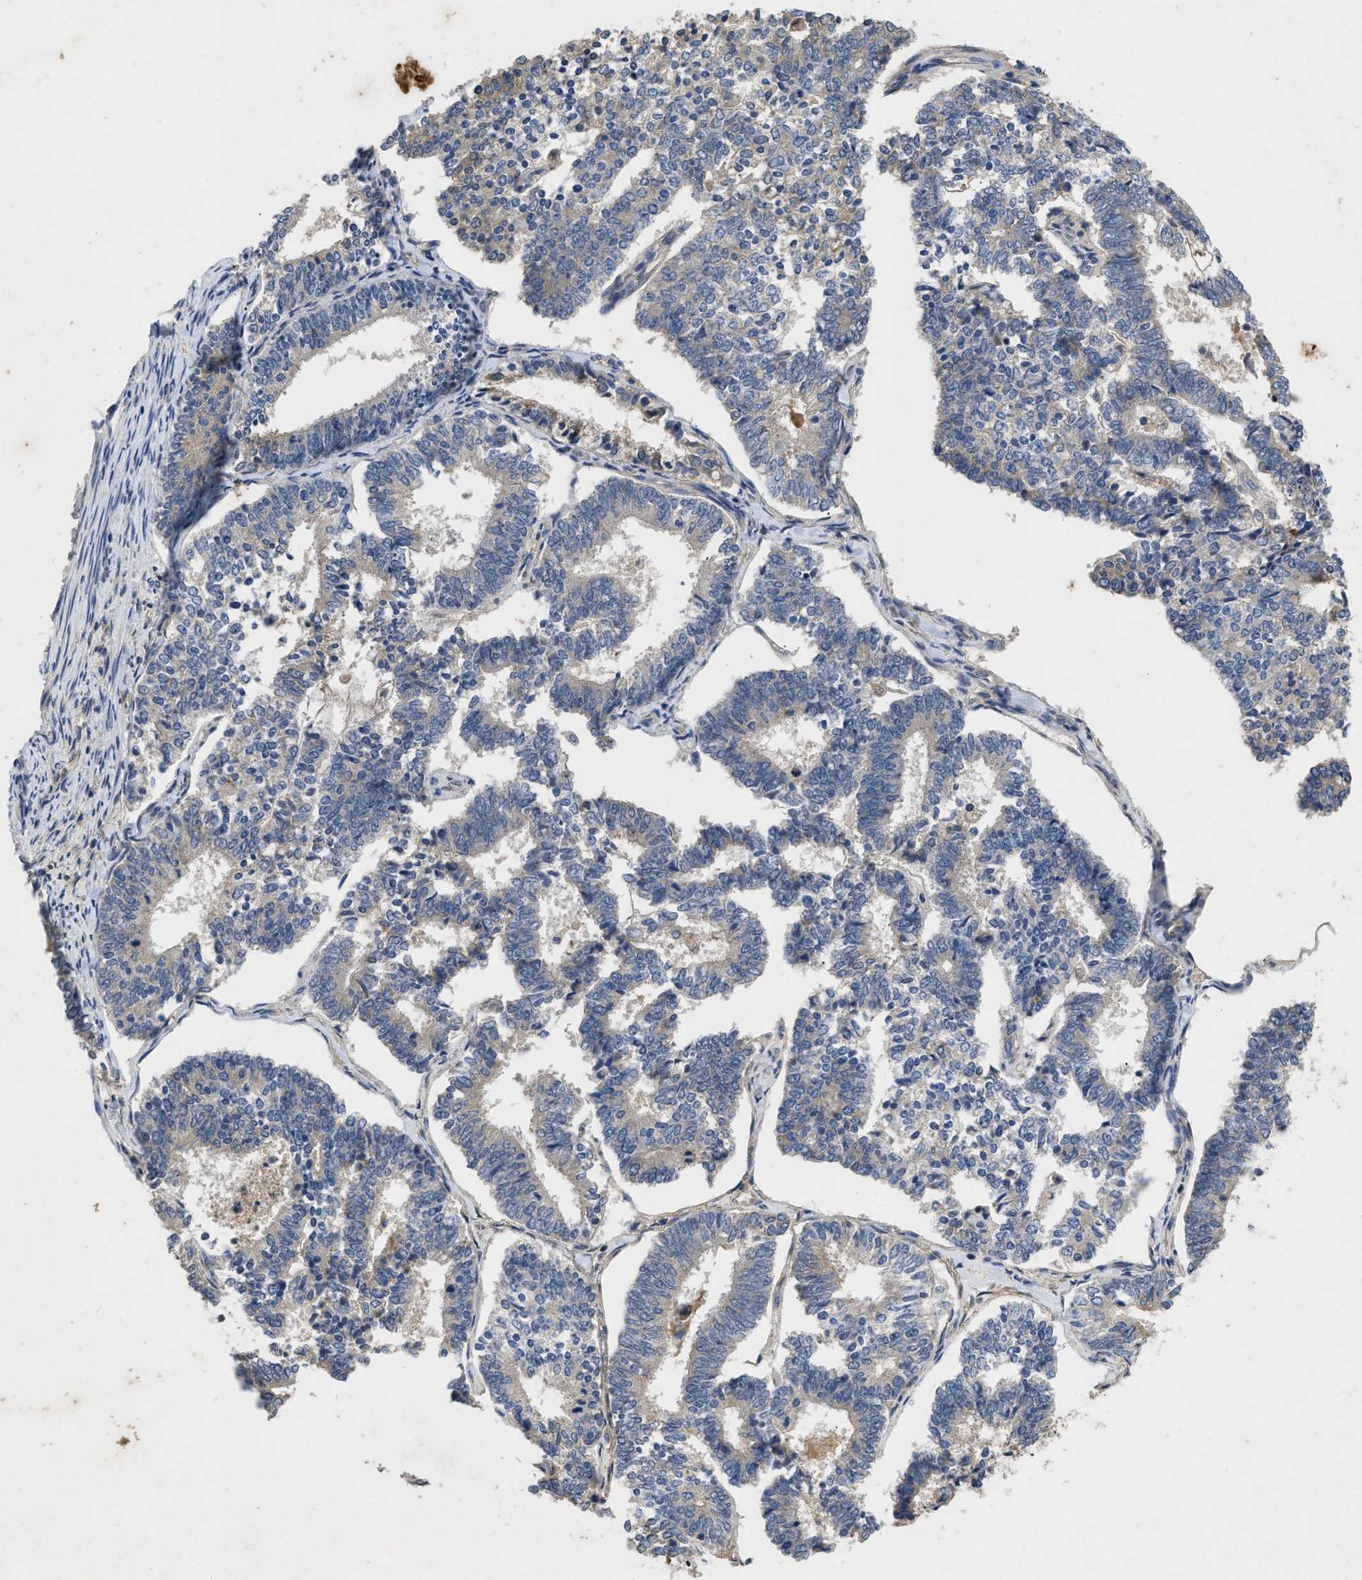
{"staining": {"intensity": "negative", "quantity": "none", "location": "none"}, "tissue": "endometrial cancer", "cell_type": "Tumor cells", "image_type": "cancer", "snomed": [{"axis": "morphology", "description": "Adenocarcinoma, NOS"}, {"axis": "topography", "description": "Endometrium"}], "caption": "Immunohistochemistry (IHC) micrograph of human endometrial cancer stained for a protein (brown), which displays no staining in tumor cells.", "gene": "VPS4A", "patient": {"sex": "female", "age": 70}}